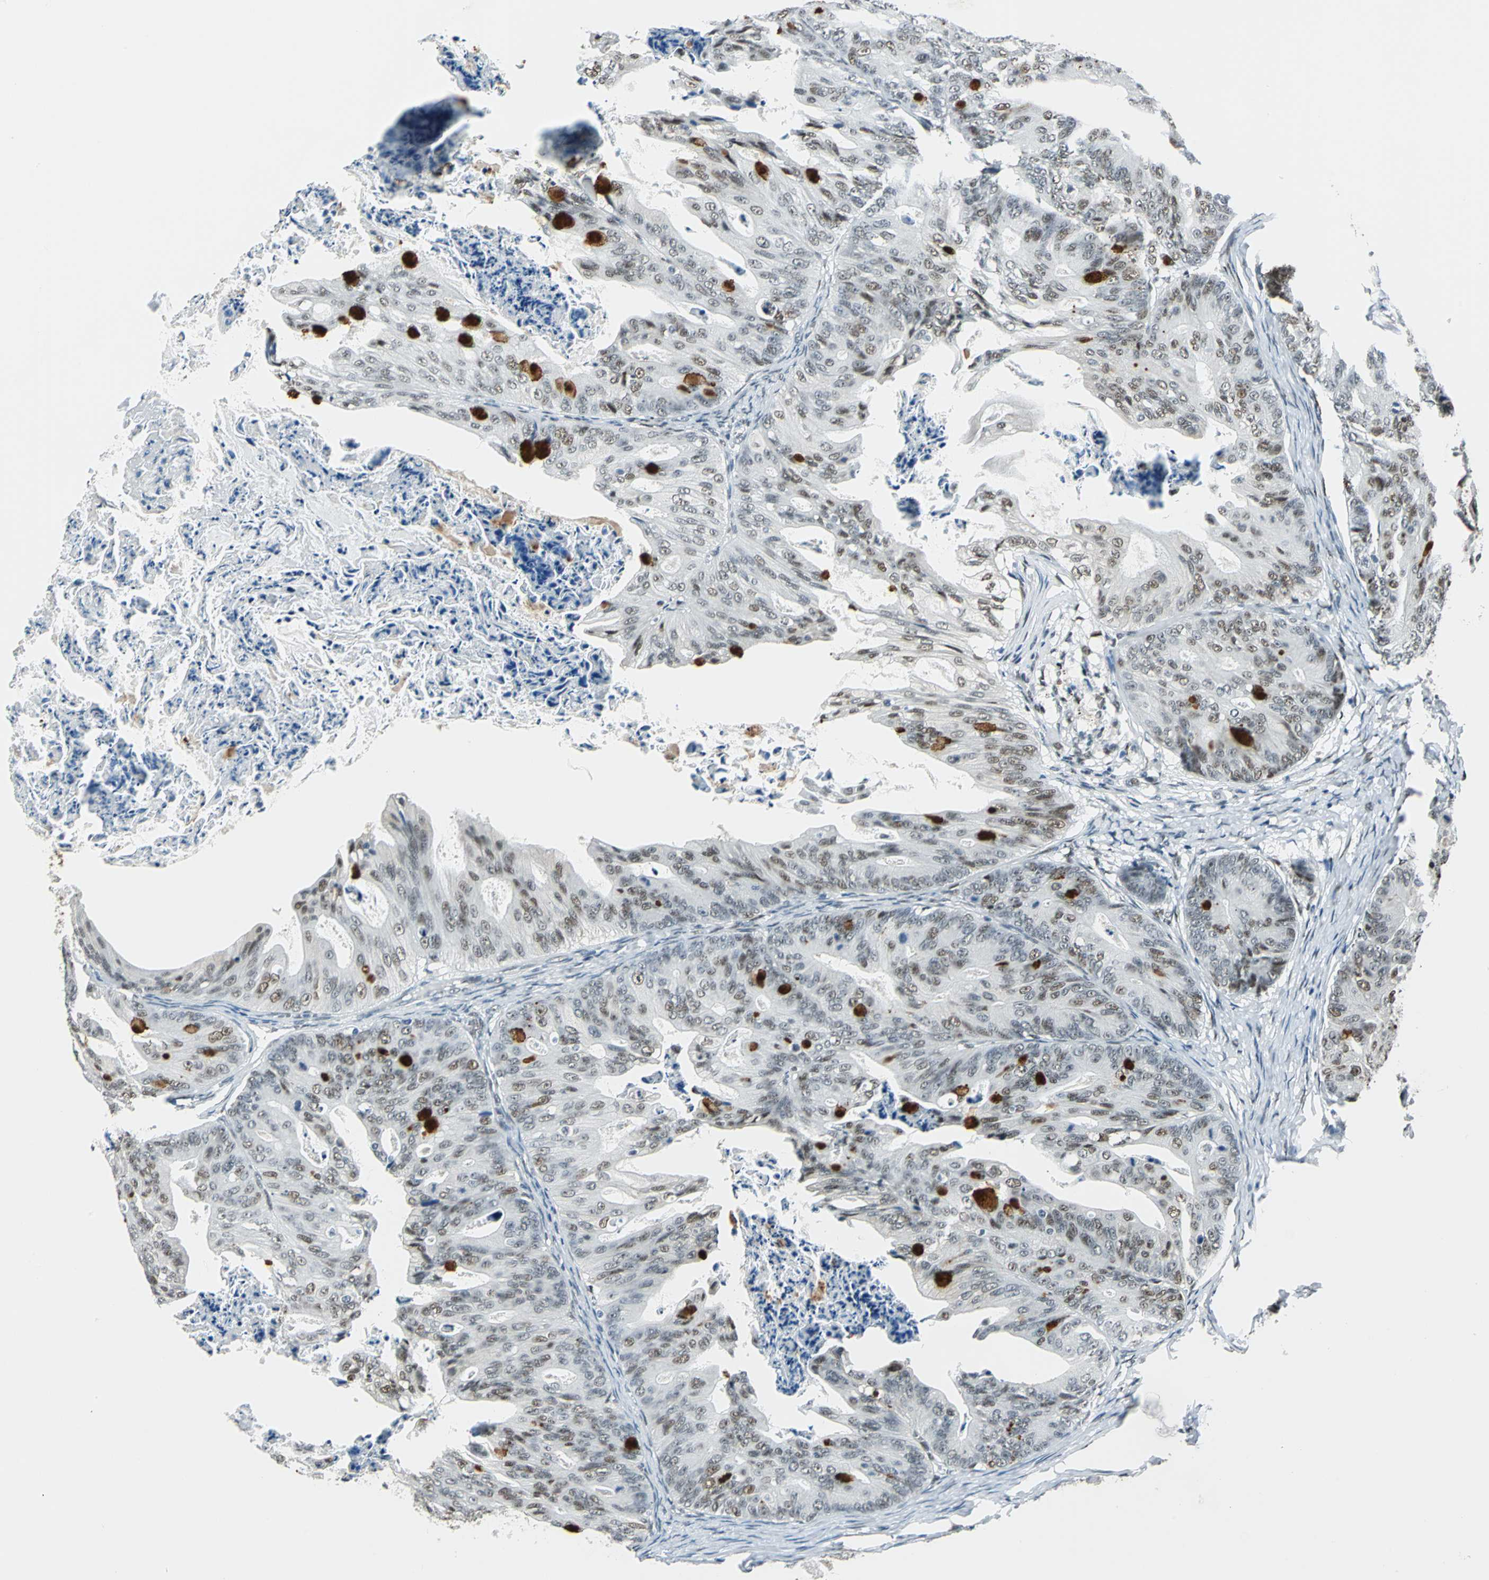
{"staining": {"intensity": "strong", "quantity": ">75%", "location": "cytoplasmic/membranous,nuclear"}, "tissue": "ovarian cancer", "cell_type": "Tumor cells", "image_type": "cancer", "snomed": [{"axis": "morphology", "description": "Cystadenocarcinoma, mucinous, NOS"}, {"axis": "topography", "description": "Ovary"}], "caption": "Mucinous cystadenocarcinoma (ovarian) was stained to show a protein in brown. There is high levels of strong cytoplasmic/membranous and nuclear expression in about >75% of tumor cells. Ihc stains the protein of interest in brown and the nuclei are stained blue.", "gene": "KAT6B", "patient": {"sex": "female", "age": 36}}